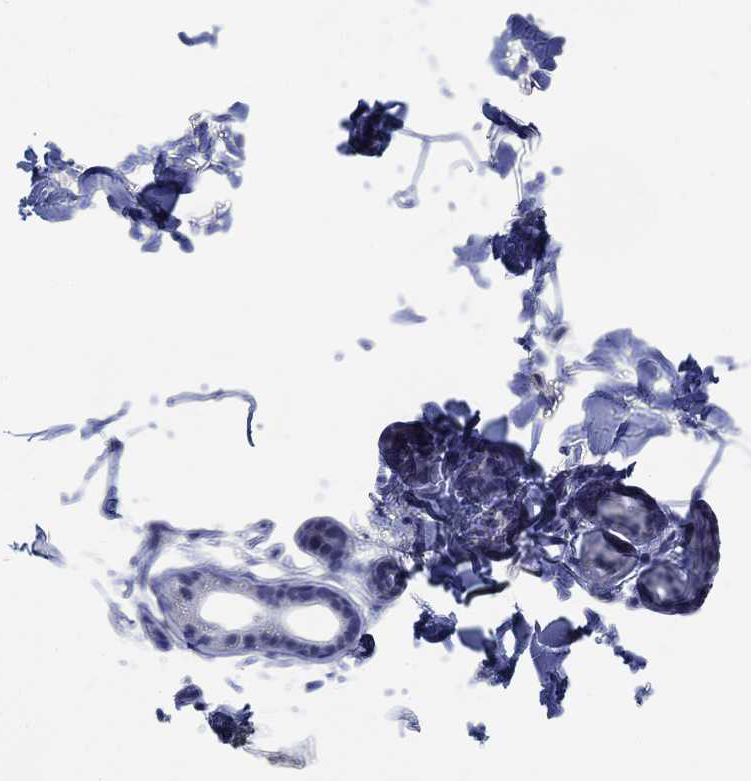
{"staining": {"intensity": "negative", "quantity": "none", "location": "none"}, "tissue": "skin", "cell_type": "Fibroblasts", "image_type": "normal", "snomed": [{"axis": "morphology", "description": "Normal tissue, NOS"}, {"axis": "topography", "description": "Skin"}], "caption": "Immunohistochemical staining of benign skin exhibits no significant positivity in fibroblasts.", "gene": "DAZL", "patient": {"sex": "female", "age": 62}}